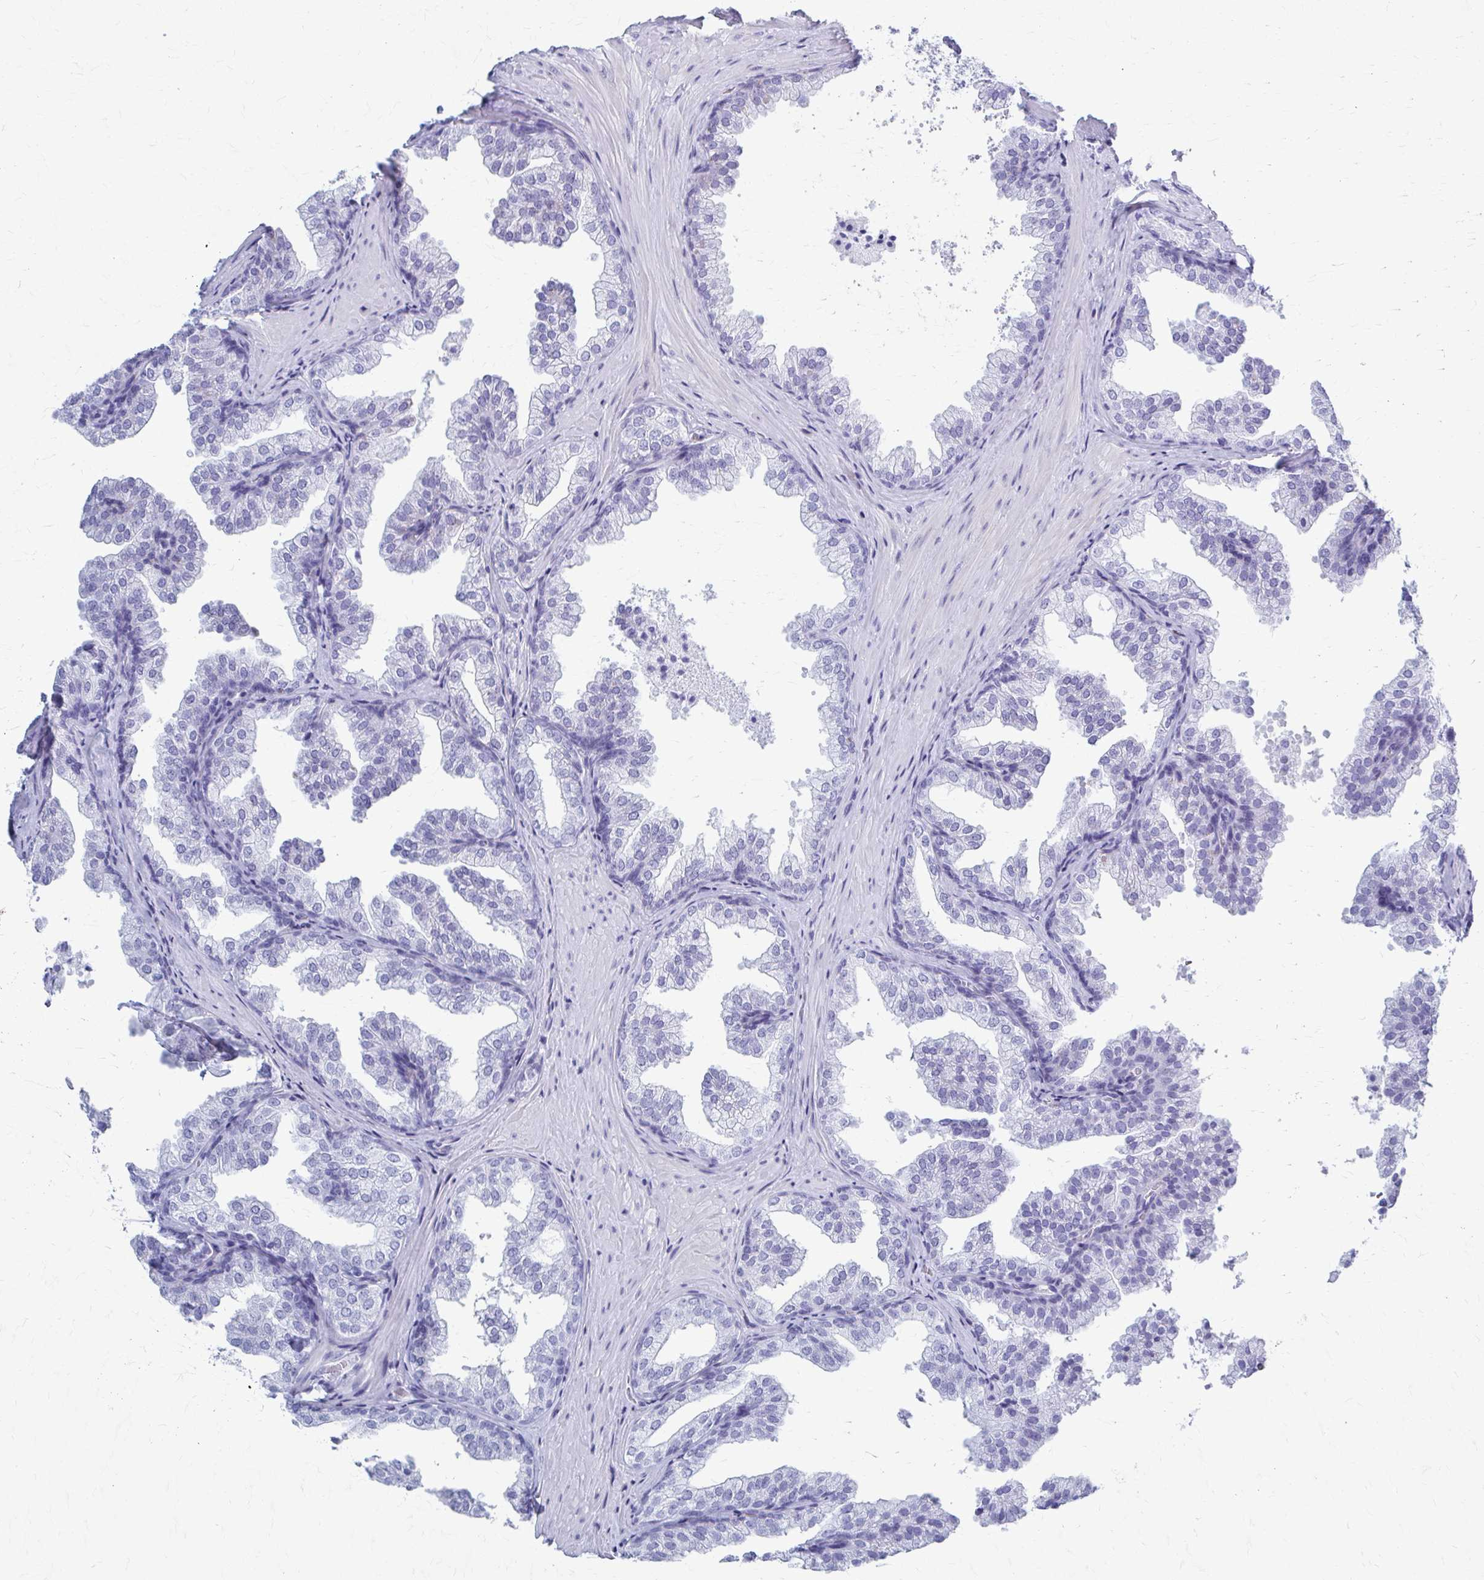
{"staining": {"intensity": "negative", "quantity": "none", "location": "none"}, "tissue": "prostate", "cell_type": "Glandular cells", "image_type": "normal", "snomed": [{"axis": "morphology", "description": "Normal tissue, NOS"}, {"axis": "topography", "description": "Prostate"}], "caption": "Human prostate stained for a protein using IHC reveals no staining in glandular cells.", "gene": "CELF5", "patient": {"sex": "male", "age": 37}}